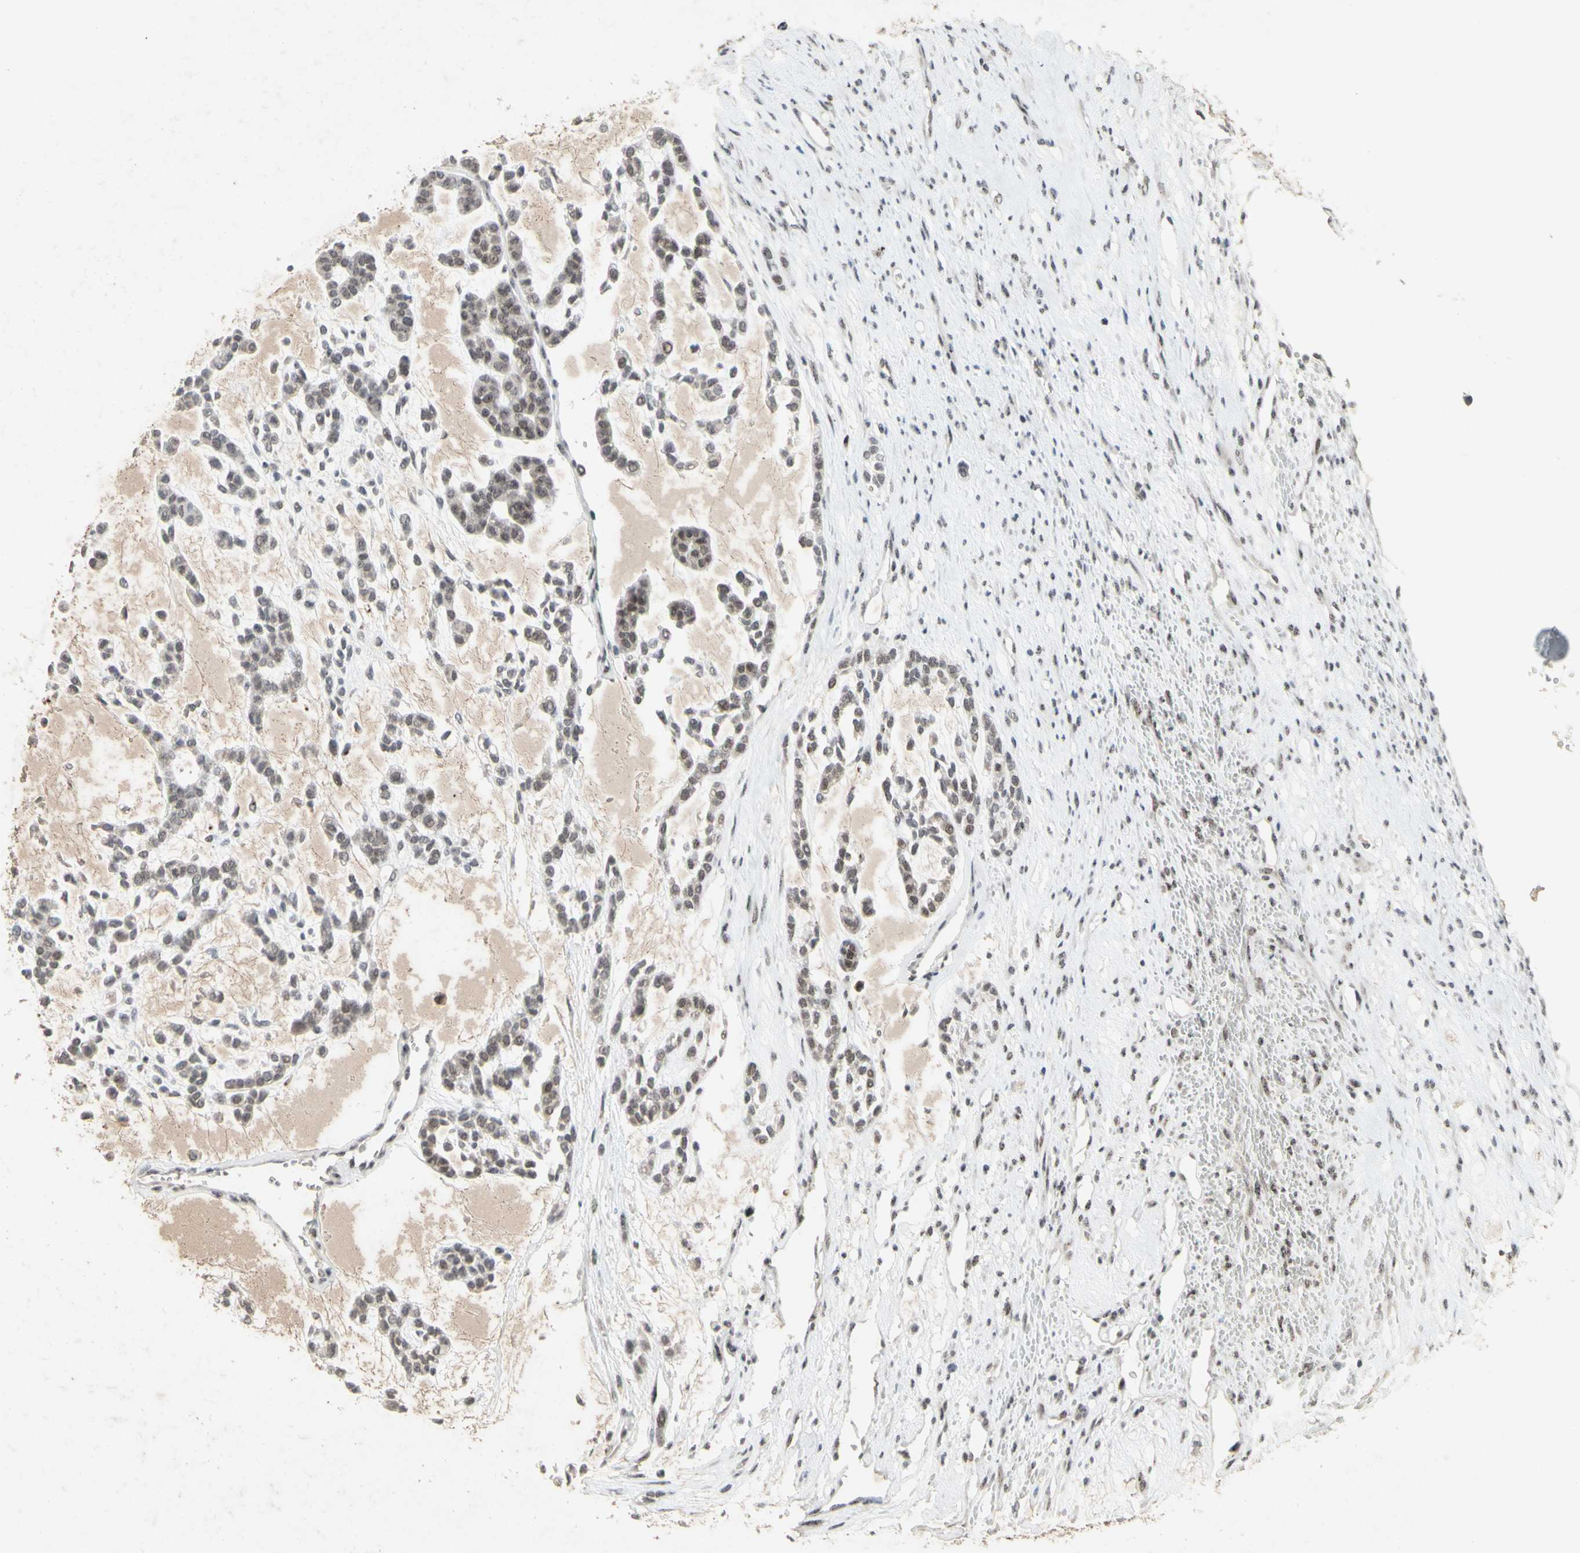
{"staining": {"intensity": "moderate", "quantity": "<25%", "location": "nuclear"}, "tissue": "head and neck cancer", "cell_type": "Tumor cells", "image_type": "cancer", "snomed": [{"axis": "morphology", "description": "Adenocarcinoma, NOS"}, {"axis": "morphology", "description": "Adenoma, NOS"}, {"axis": "topography", "description": "Head-Neck"}], "caption": "A brown stain highlights moderate nuclear staining of a protein in human head and neck cancer tumor cells.", "gene": "CENPB", "patient": {"sex": "female", "age": 55}}